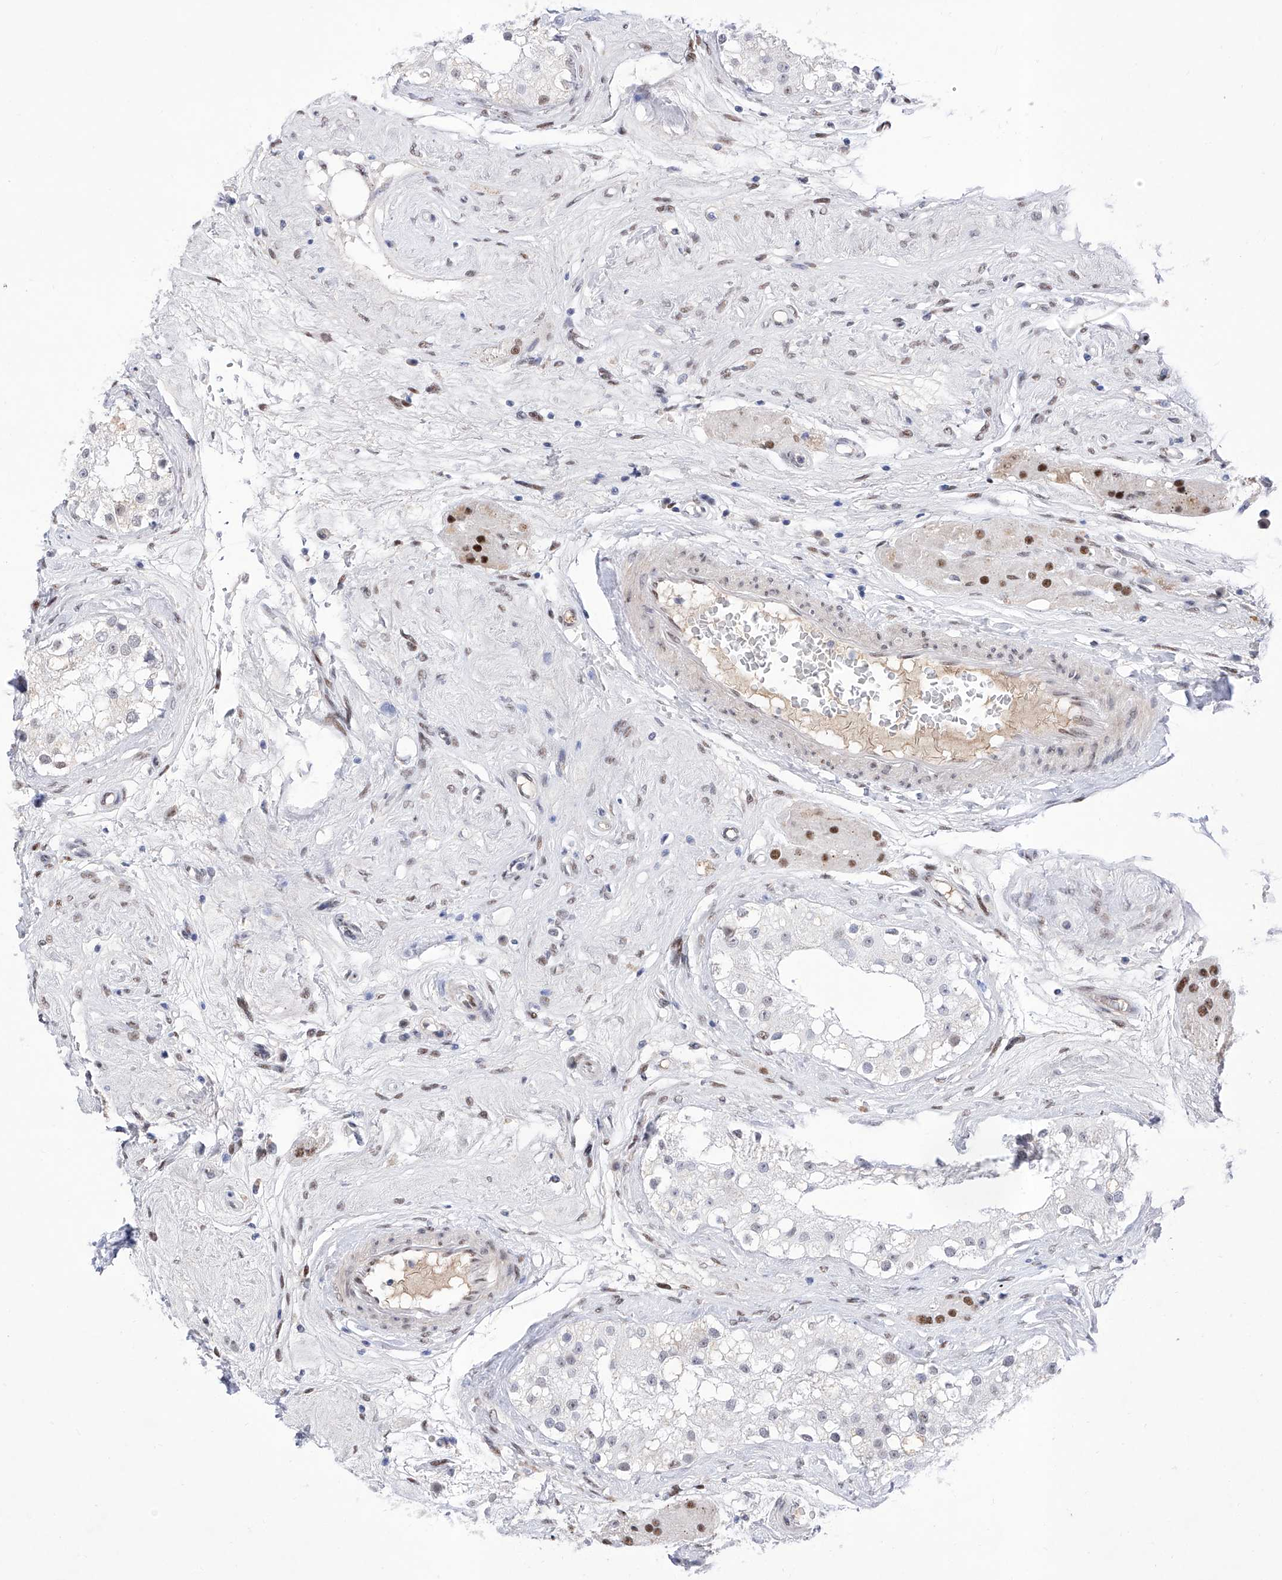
{"staining": {"intensity": "weak", "quantity": "<25%", "location": "nuclear"}, "tissue": "testis", "cell_type": "Cells in seminiferous ducts", "image_type": "normal", "snomed": [{"axis": "morphology", "description": "Normal tissue, NOS"}, {"axis": "topography", "description": "Testis"}], "caption": "This is a image of IHC staining of unremarkable testis, which shows no expression in cells in seminiferous ducts. (DAB IHC with hematoxylin counter stain).", "gene": "ATN1", "patient": {"sex": "male", "age": 84}}